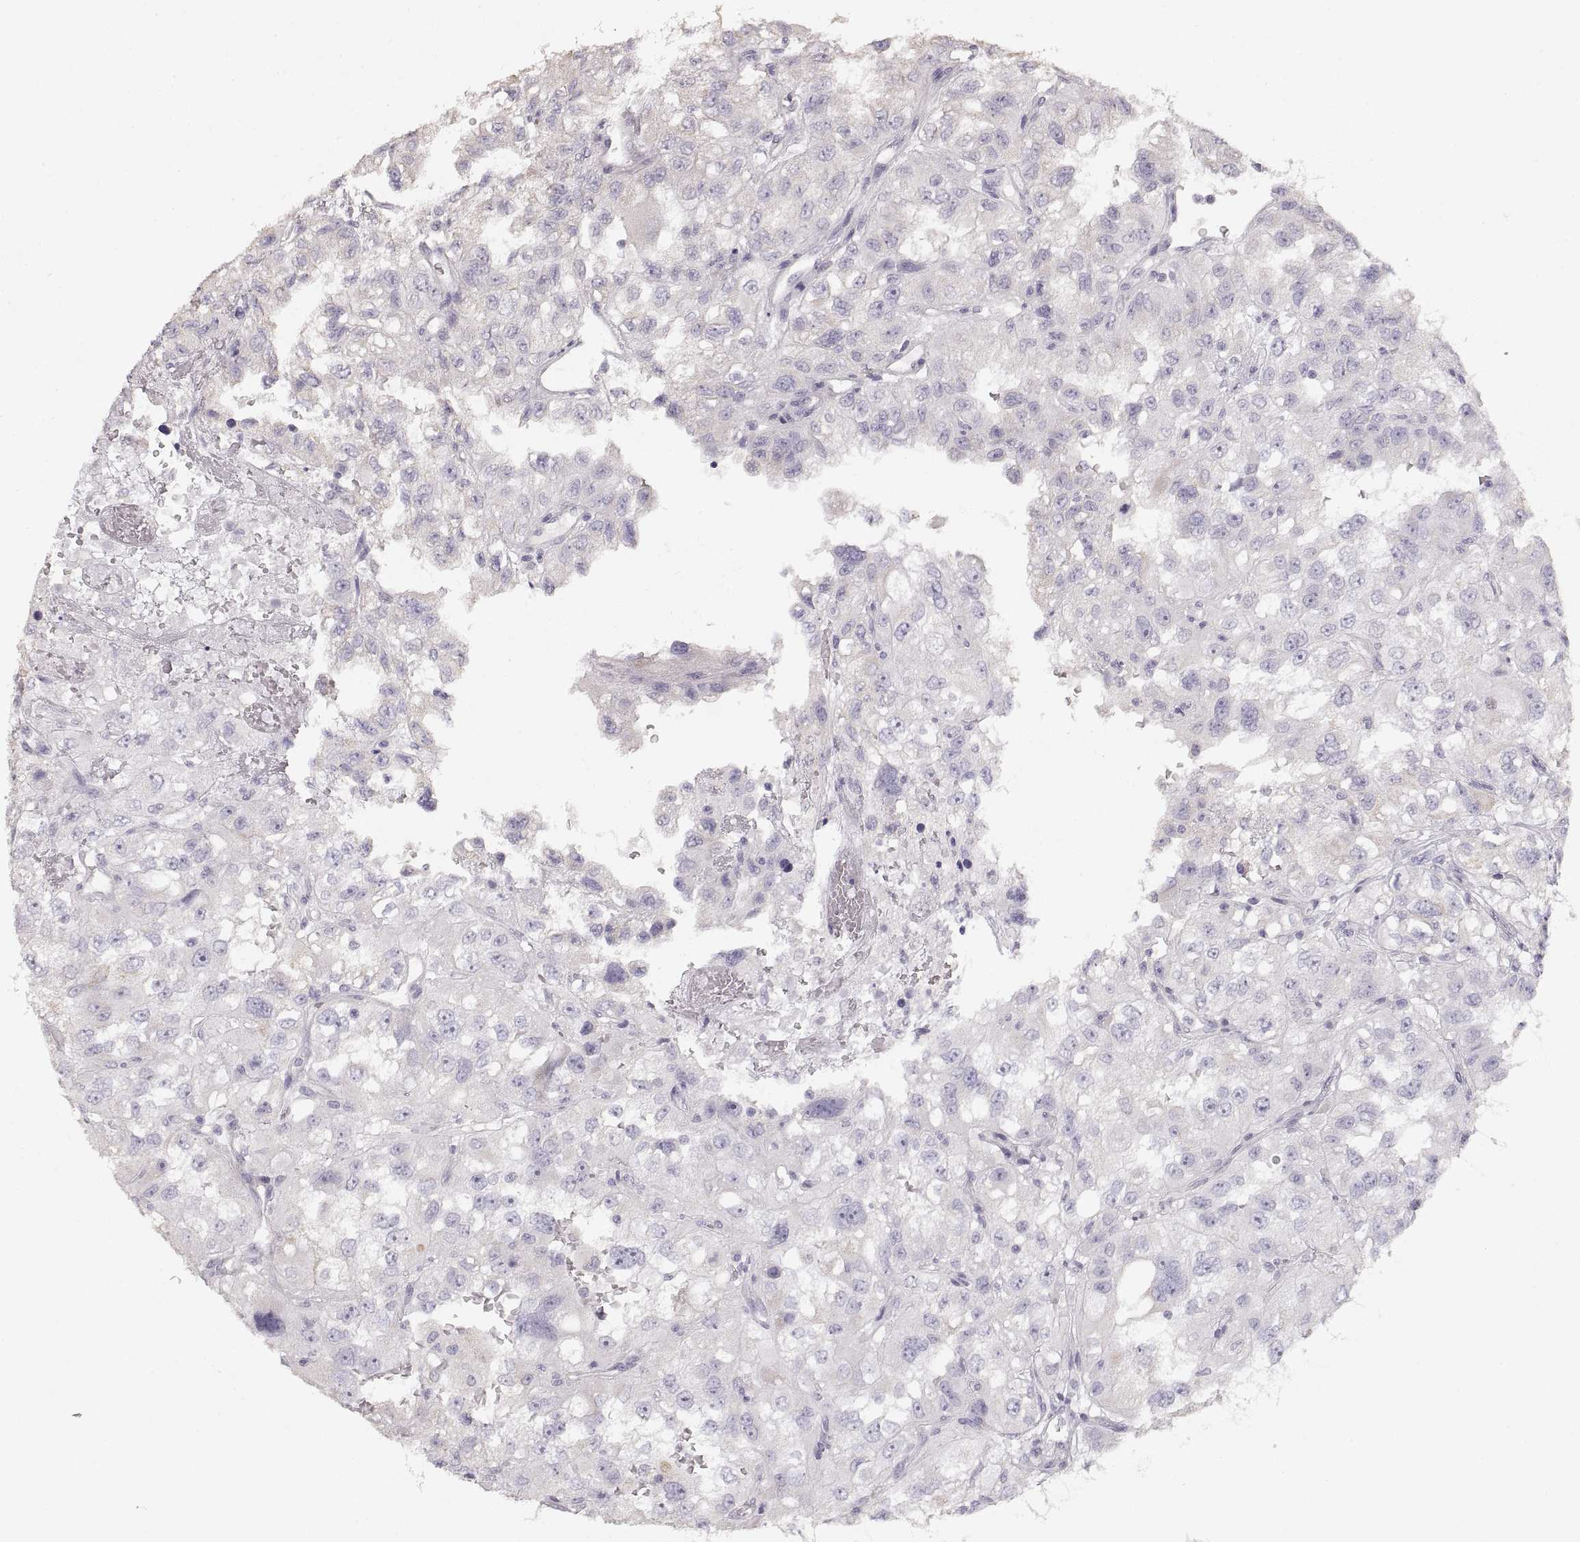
{"staining": {"intensity": "negative", "quantity": "none", "location": "none"}, "tissue": "renal cancer", "cell_type": "Tumor cells", "image_type": "cancer", "snomed": [{"axis": "morphology", "description": "Adenocarcinoma, NOS"}, {"axis": "topography", "description": "Kidney"}], "caption": "Tumor cells are negative for brown protein staining in renal cancer.", "gene": "ZP3", "patient": {"sex": "male", "age": 64}}